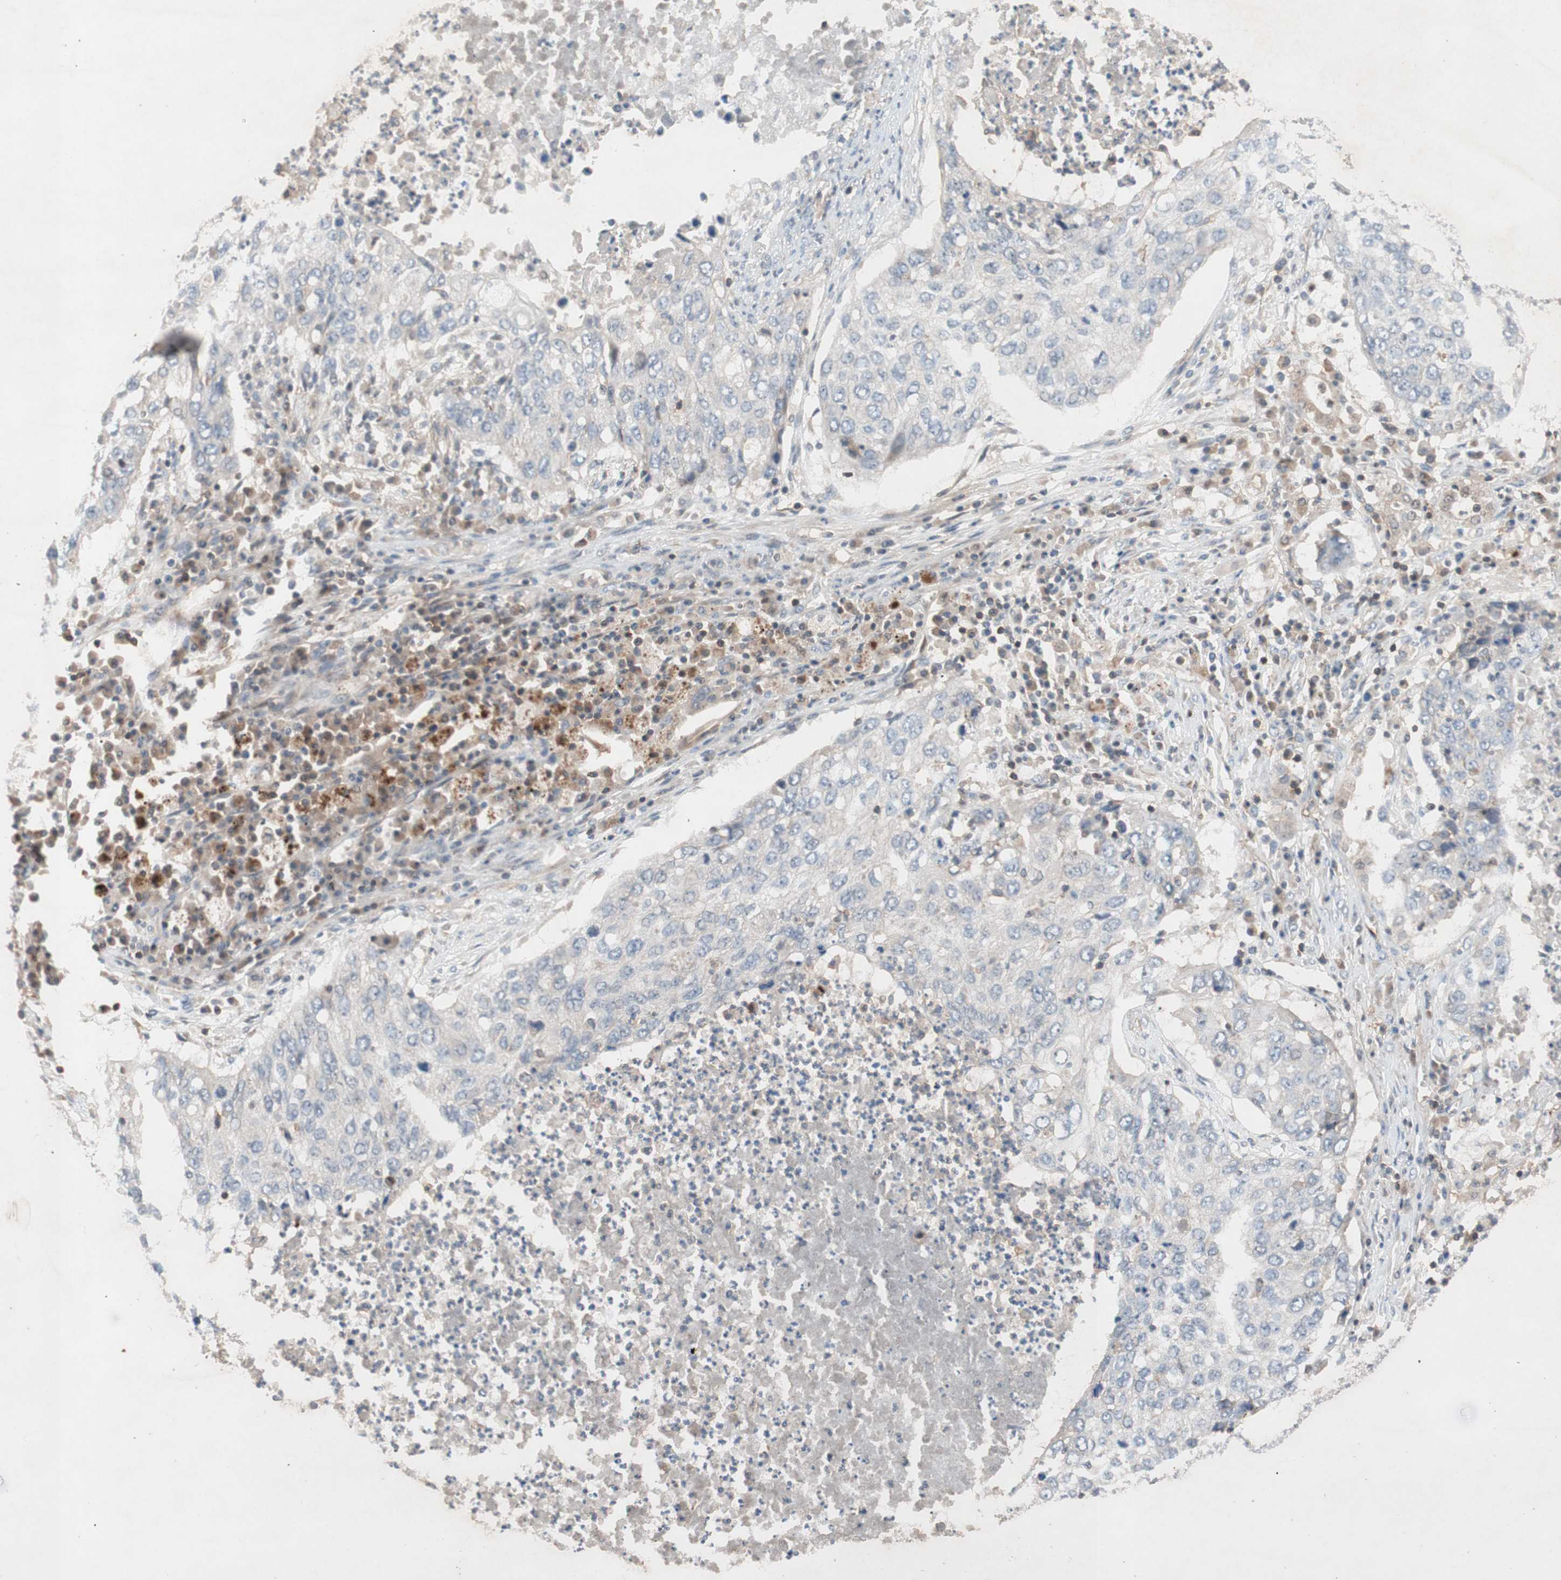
{"staining": {"intensity": "negative", "quantity": "none", "location": "none"}, "tissue": "lung cancer", "cell_type": "Tumor cells", "image_type": "cancer", "snomed": [{"axis": "morphology", "description": "Squamous cell carcinoma, NOS"}, {"axis": "topography", "description": "Lung"}], "caption": "DAB immunohistochemical staining of human squamous cell carcinoma (lung) displays no significant staining in tumor cells.", "gene": "GALT", "patient": {"sex": "female", "age": 63}}